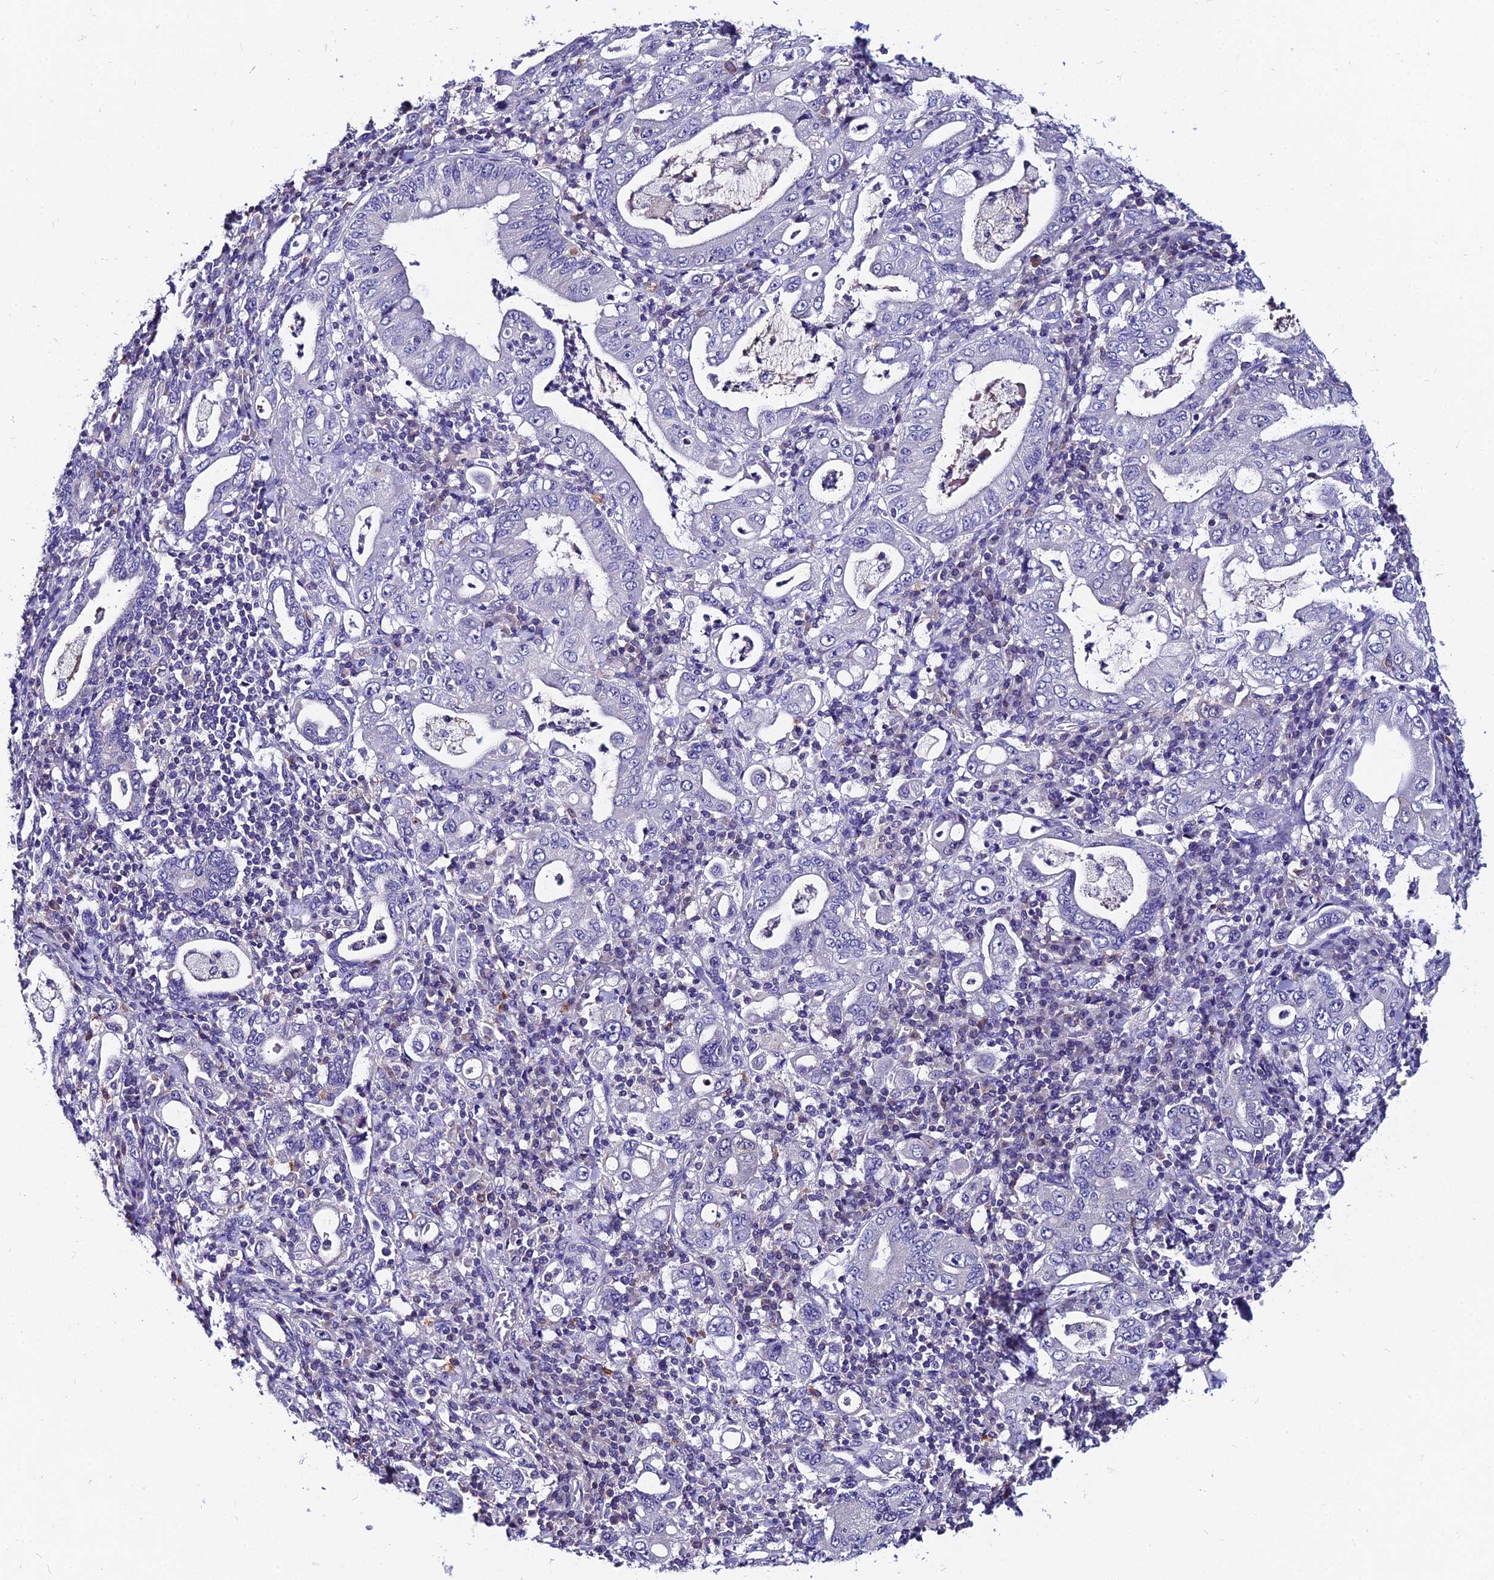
{"staining": {"intensity": "negative", "quantity": "none", "location": "none"}, "tissue": "stomach cancer", "cell_type": "Tumor cells", "image_type": "cancer", "snomed": [{"axis": "morphology", "description": "Normal tissue, NOS"}, {"axis": "morphology", "description": "Adenocarcinoma, NOS"}, {"axis": "topography", "description": "Esophagus"}, {"axis": "topography", "description": "Stomach, upper"}, {"axis": "topography", "description": "Peripheral nerve tissue"}], "caption": "Stomach cancer (adenocarcinoma) stained for a protein using IHC displays no expression tumor cells.", "gene": "LGALS7", "patient": {"sex": "male", "age": 62}}